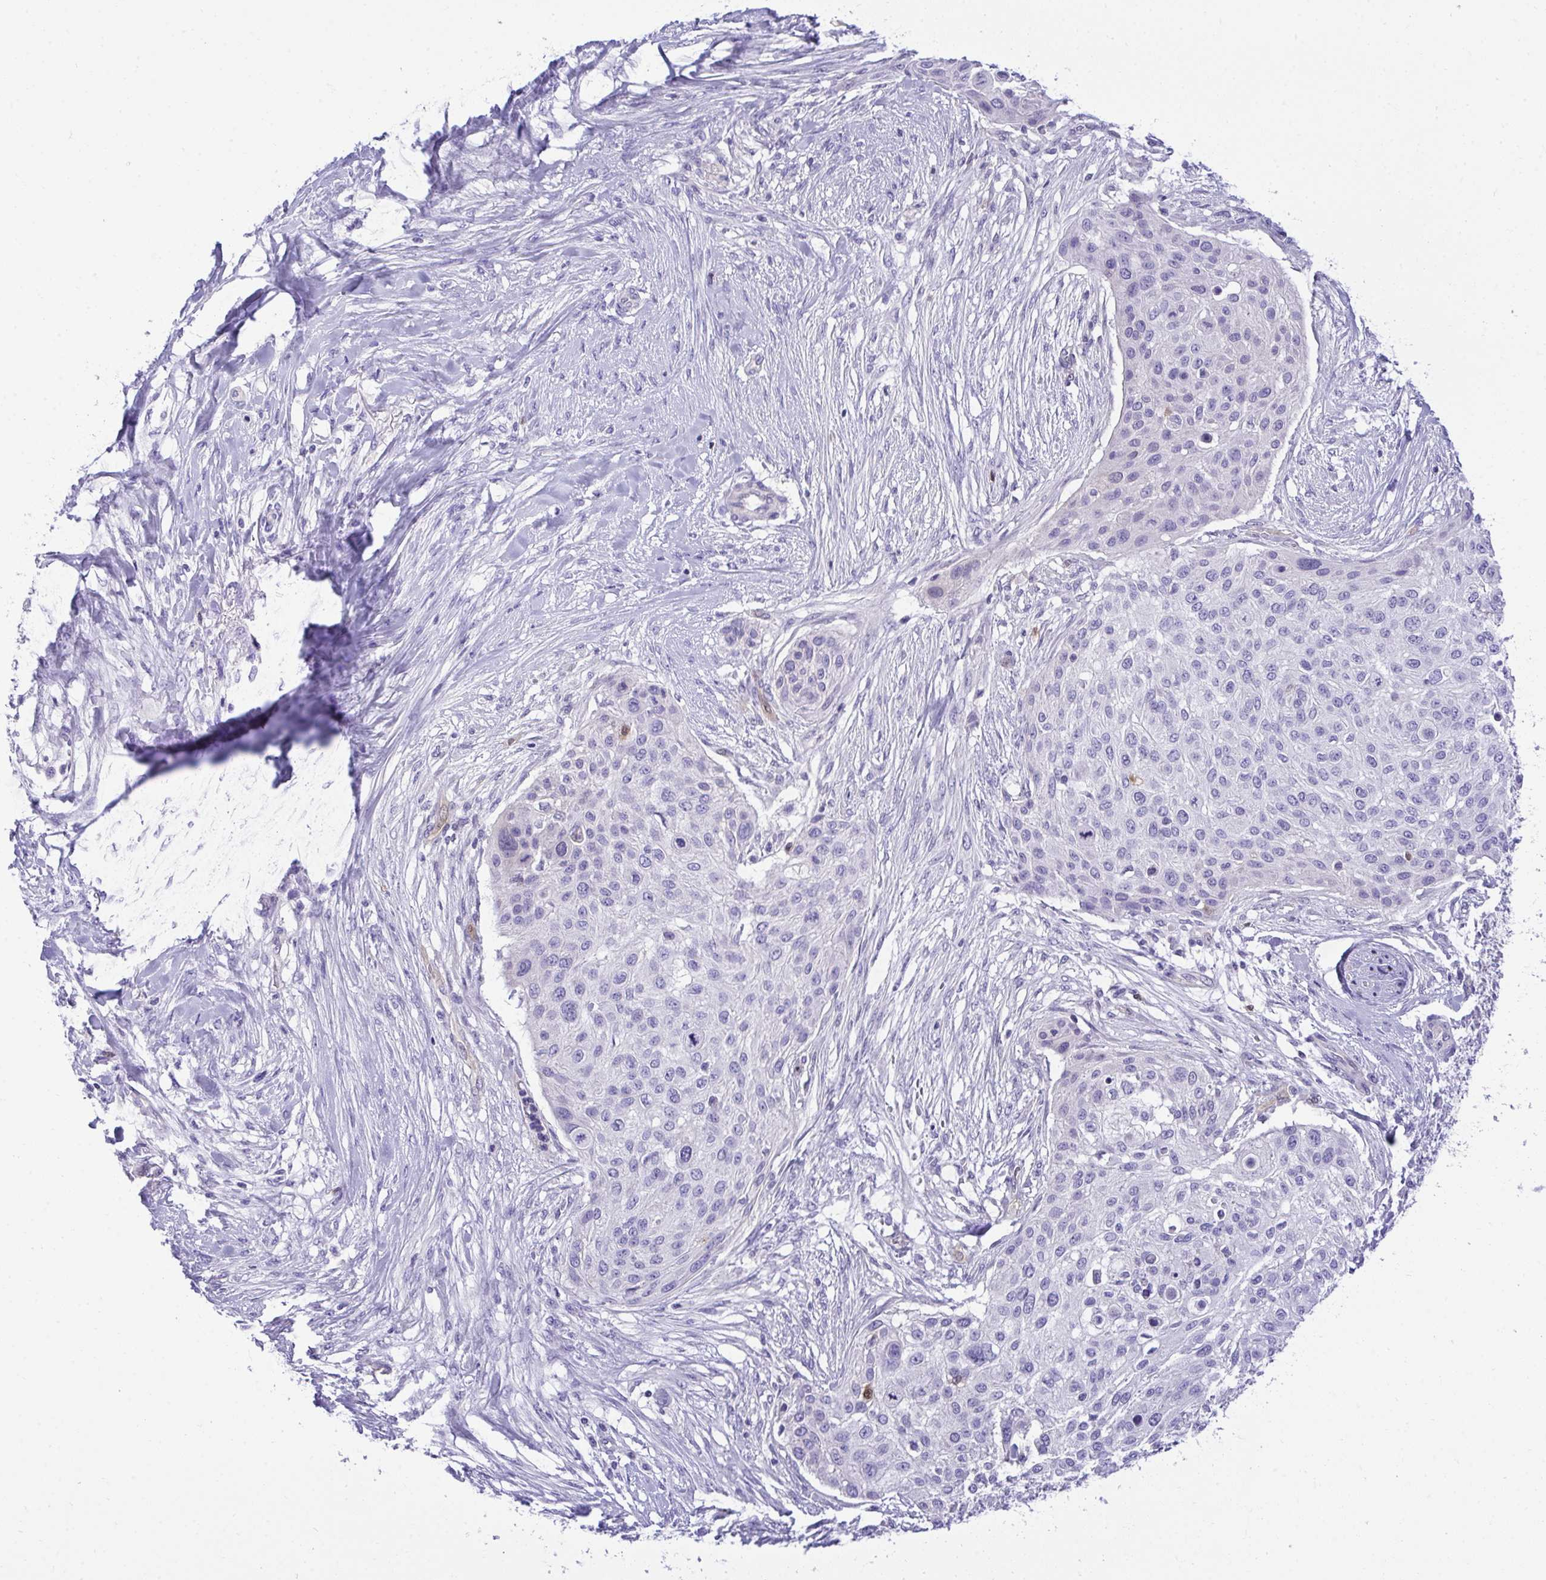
{"staining": {"intensity": "negative", "quantity": "none", "location": "none"}, "tissue": "skin cancer", "cell_type": "Tumor cells", "image_type": "cancer", "snomed": [{"axis": "morphology", "description": "Squamous cell carcinoma, NOS"}, {"axis": "topography", "description": "Skin"}], "caption": "The IHC image has no significant staining in tumor cells of skin cancer (squamous cell carcinoma) tissue. The staining is performed using DAB (3,3'-diaminobenzidine) brown chromogen with nuclei counter-stained in using hematoxylin.", "gene": "PGM2L1", "patient": {"sex": "female", "age": 87}}